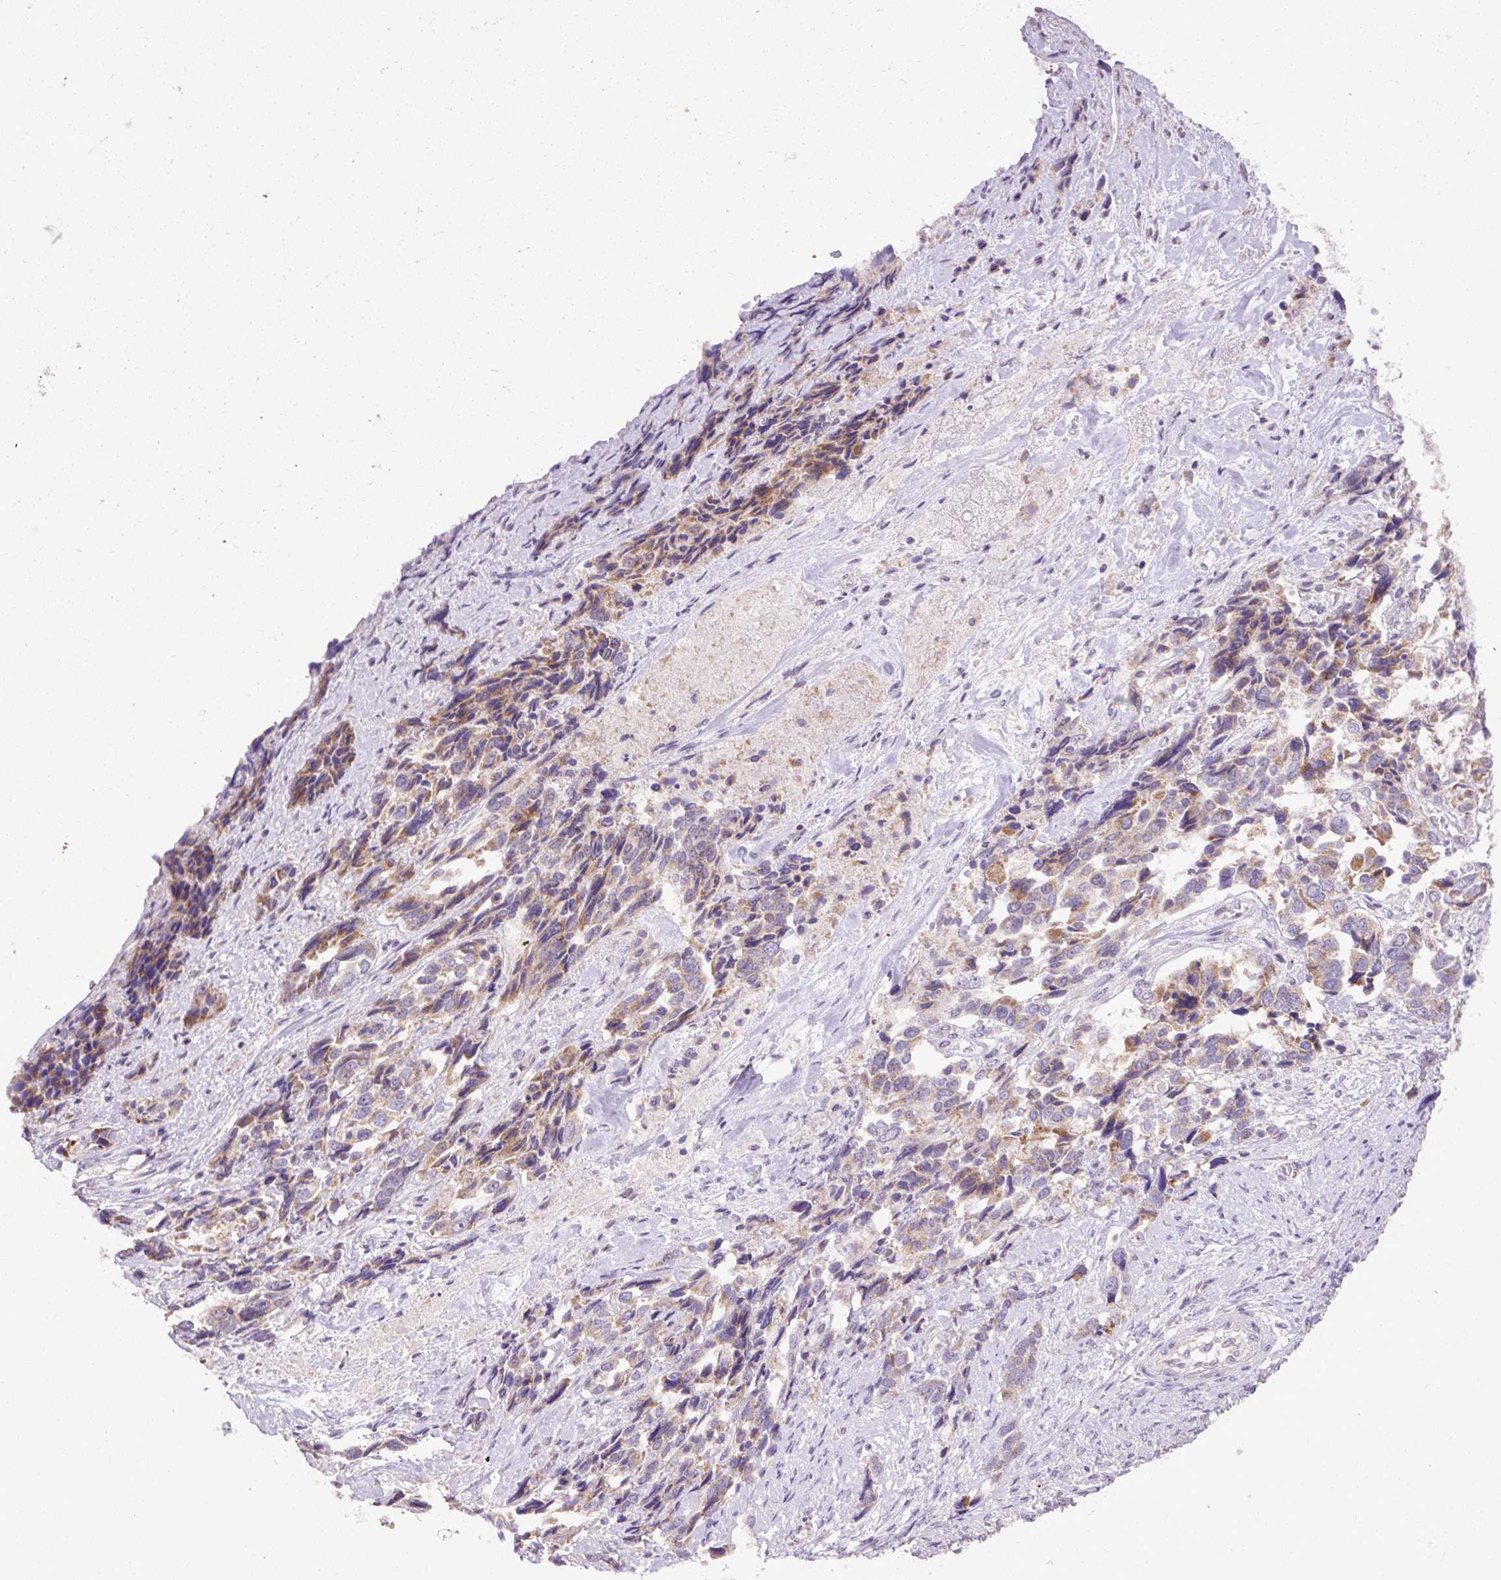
{"staining": {"intensity": "moderate", "quantity": "25%-75%", "location": "cytoplasmic/membranous"}, "tissue": "ovarian cancer", "cell_type": "Tumor cells", "image_type": "cancer", "snomed": [{"axis": "morphology", "description": "Cystadenocarcinoma, serous, NOS"}, {"axis": "topography", "description": "Ovary"}], "caption": "An image of ovarian cancer (serous cystadenocarcinoma) stained for a protein exhibits moderate cytoplasmic/membranous brown staining in tumor cells.", "gene": "ABR", "patient": {"sex": "female", "age": 44}}